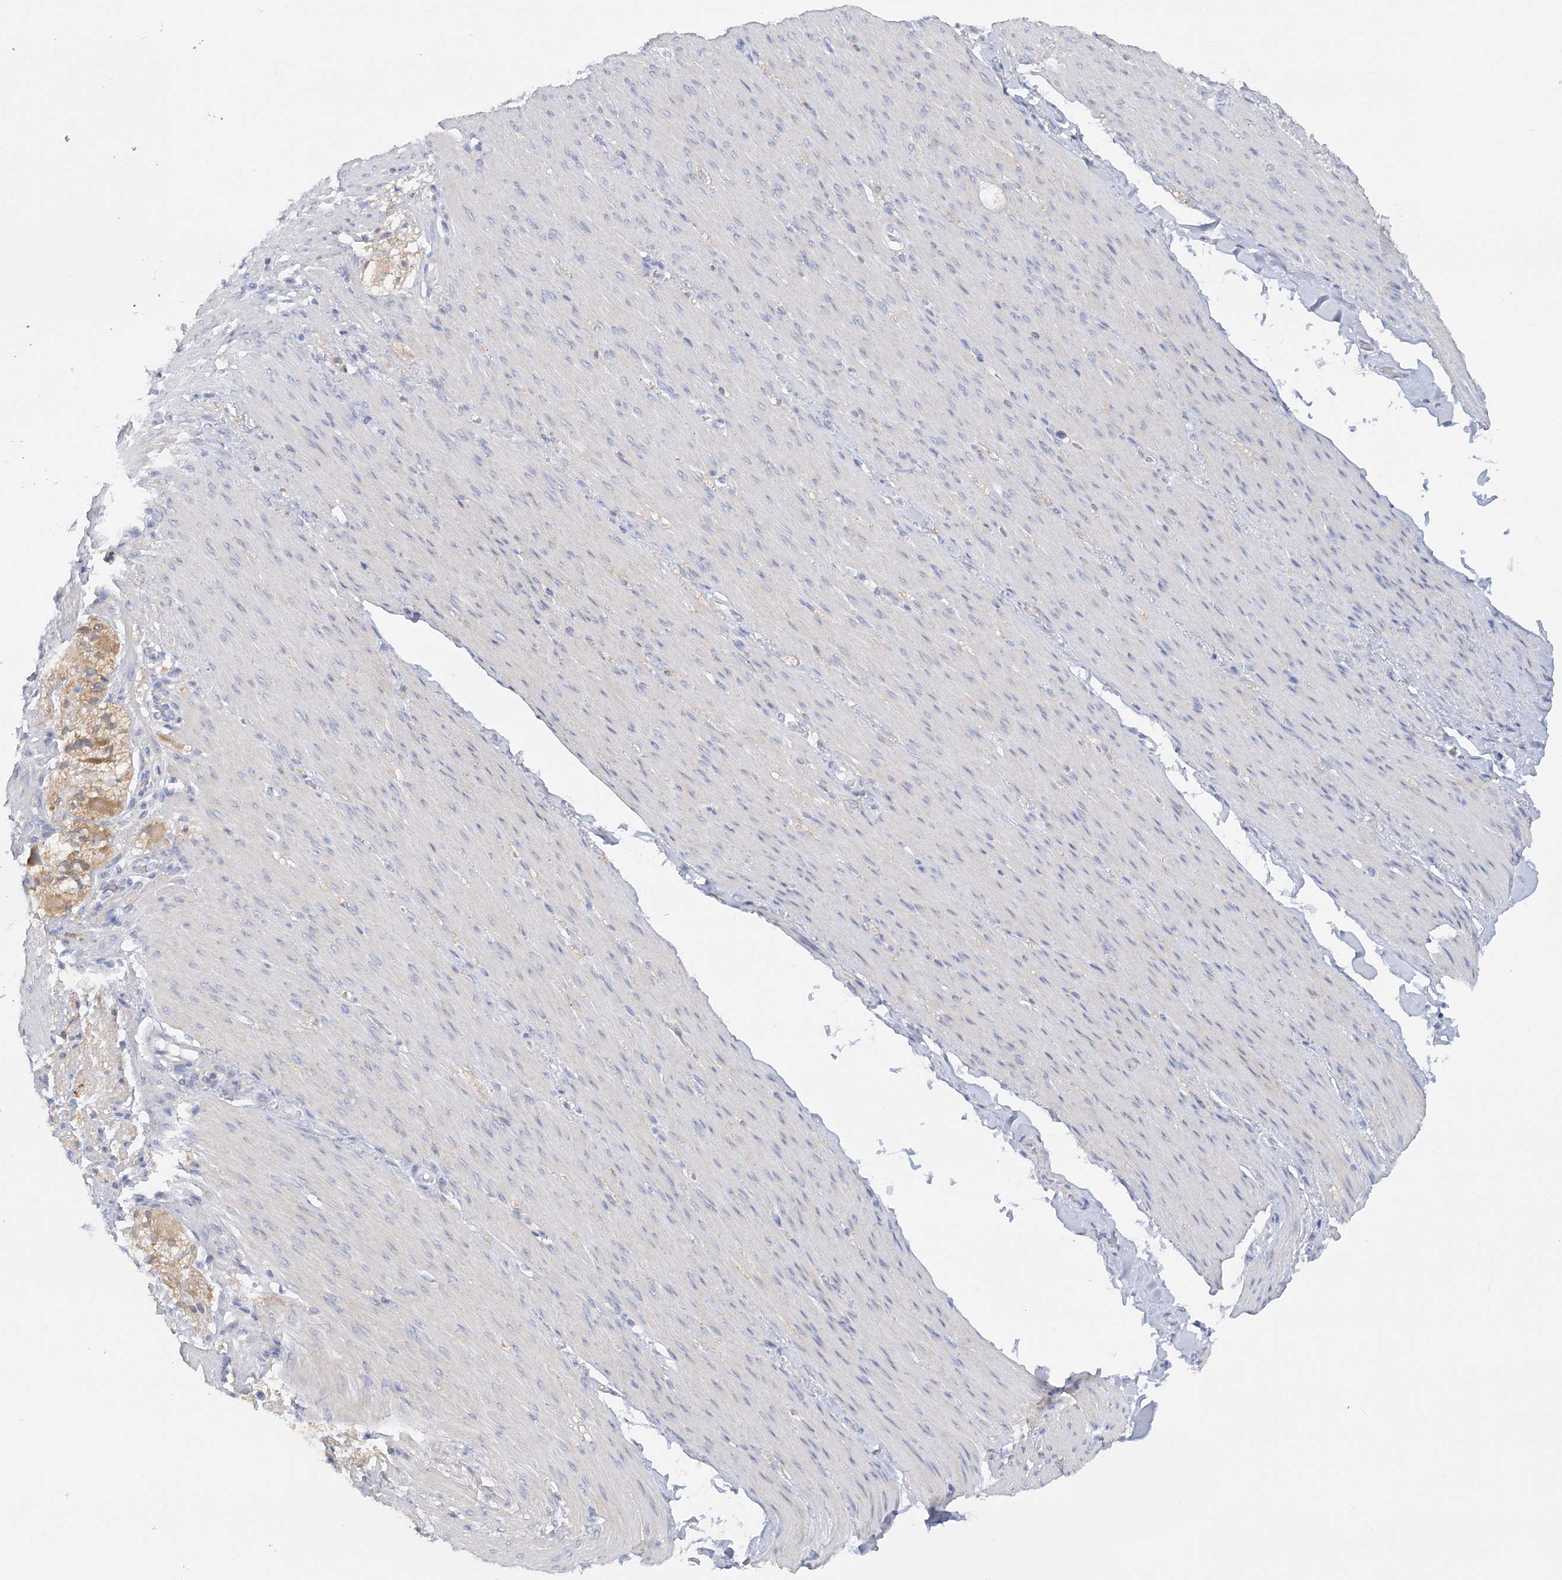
{"staining": {"intensity": "negative", "quantity": "none", "location": "none"}, "tissue": "adipose tissue", "cell_type": "Adipocytes", "image_type": "normal", "snomed": [{"axis": "morphology", "description": "Normal tissue, NOS"}, {"axis": "topography", "description": "Colon"}, {"axis": "topography", "description": "Peripheral nerve tissue"}], "caption": "This is a micrograph of immunohistochemistry (IHC) staining of unremarkable adipose tissue, which shows no positivity in adipocytes.", "gene": "ENSG00000288637", "patient": {"sex": "female", "age": 61}}